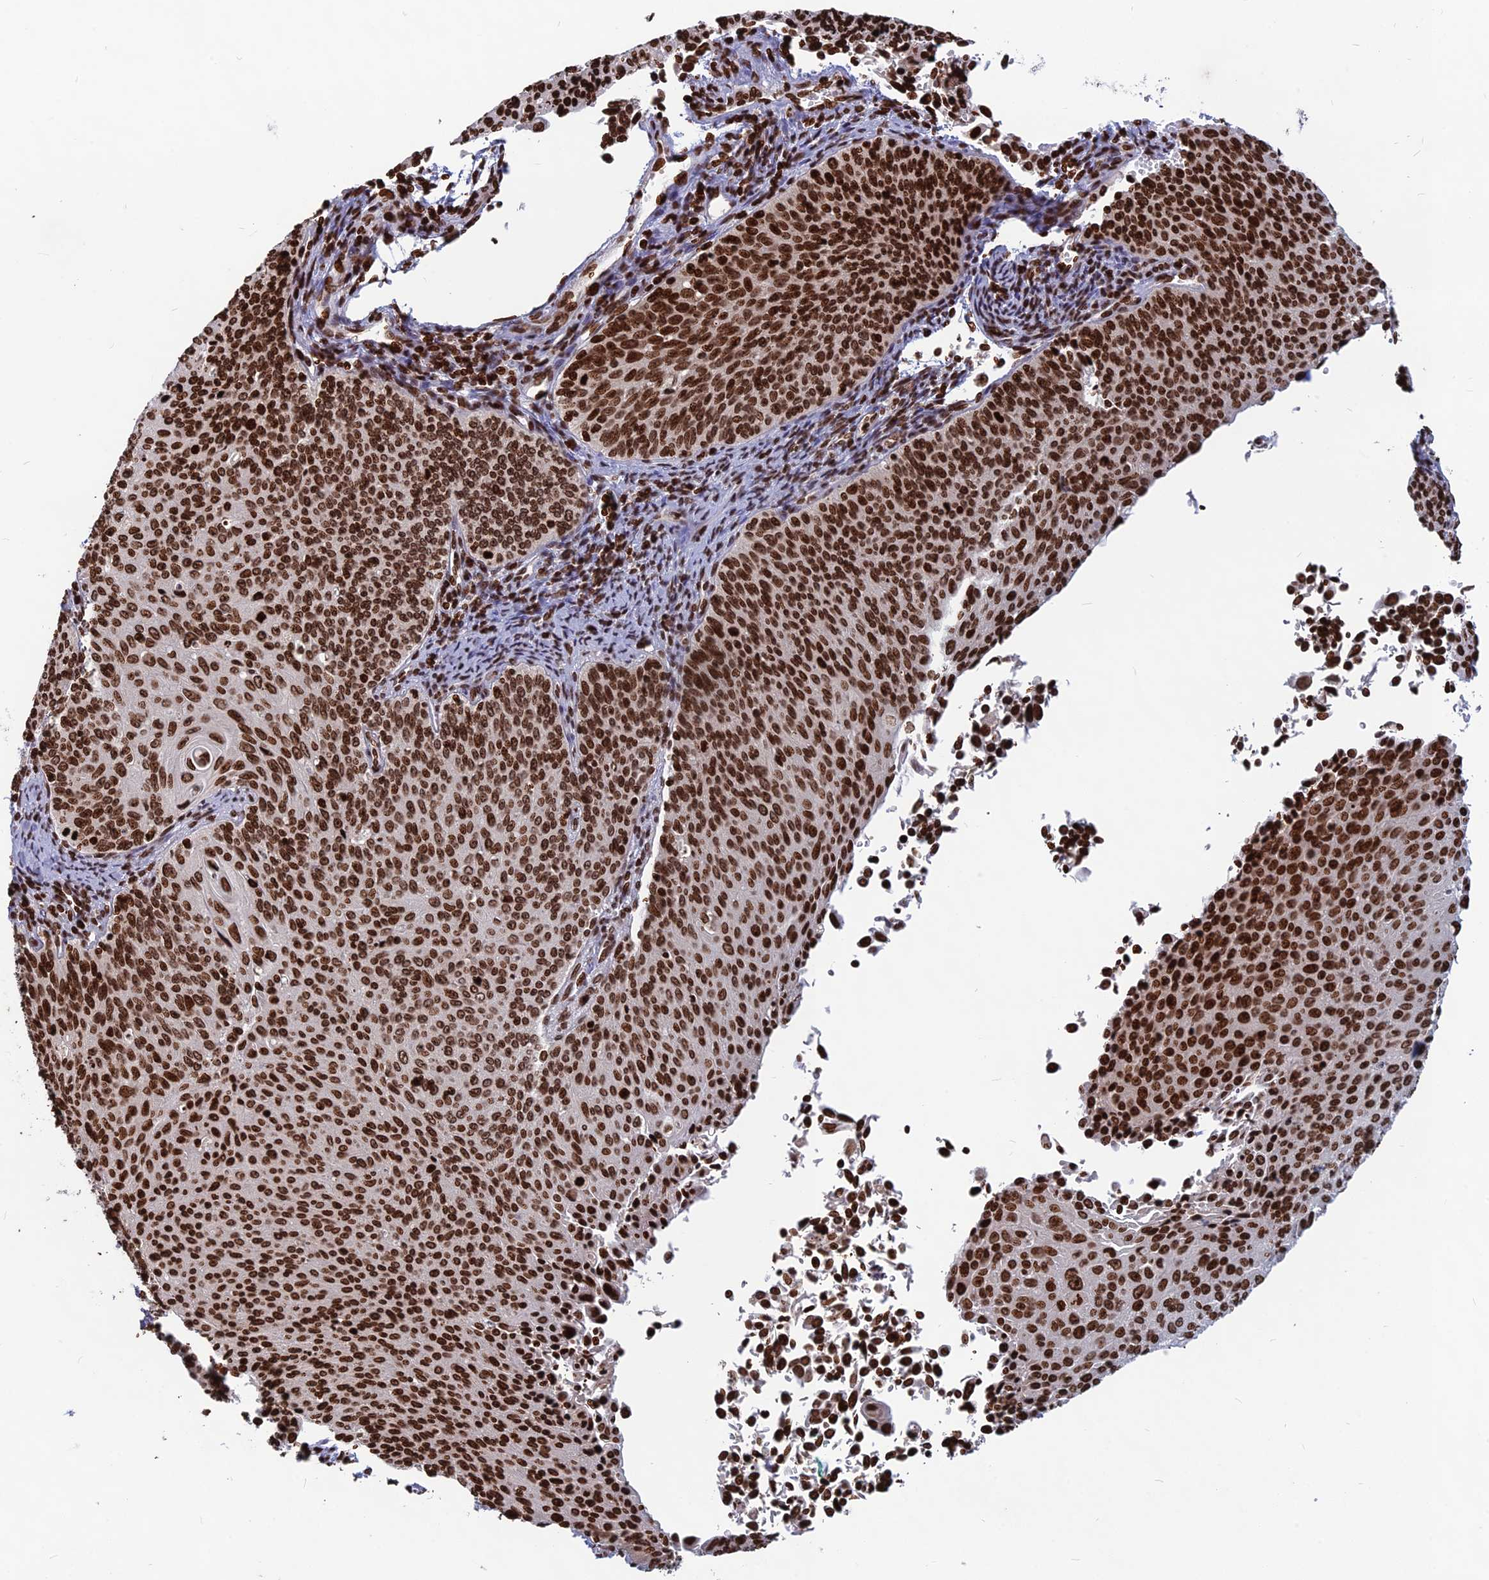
{"staining": {"intensity": "strong", "quantity": ">75%", "location": "nuclear"}, "tissue": "cervical cancer", "cell_type": "Tumor cells", "image_type": "cancer", "snomed": [{"axis": "morphology", "description": "Squamous cell carcinoma, NOS"}, {"axis": "topography", "description": "Cervix"}], "caption": "Cervical squamous cell carcinoma stained with DAB immunohistochemistry (IHC) reveals high levels of strong nuclear positivity in about >75% of tumor cells.", "gene": "TET2", "patient": {"sex": "female", "age": 55}}